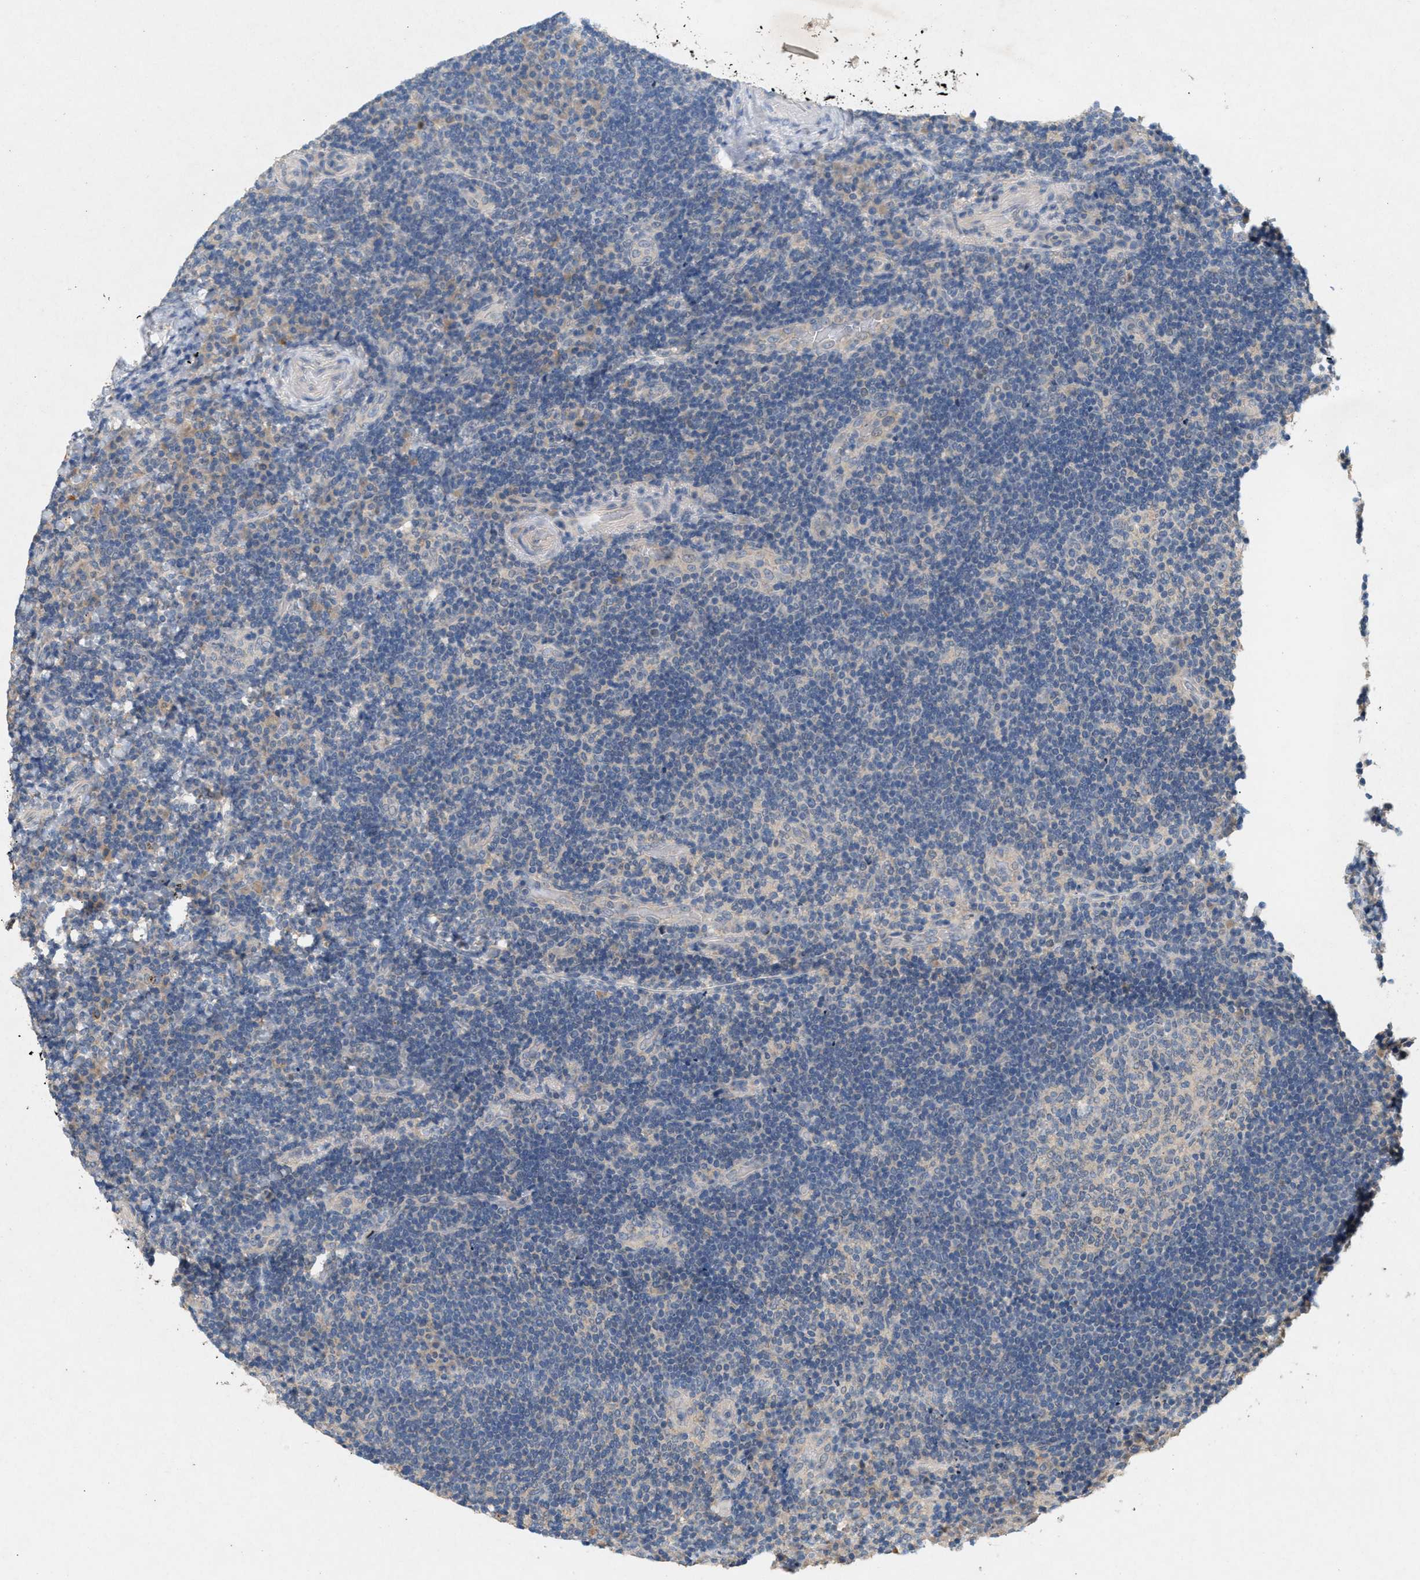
{"staining": {"intensity": "negative", "quantity": "none", "location": "none"}, "tissue": "lymphoma", "cell_type": "Tumor cells", "image_type": "cancer", "snomed": [{"axis": "morphology", "description": "Malignant lymphoma, non-Hodgkin's type, High grade"}, {"axis": "topography", "description": "Tonsil"}], "caption": "The immunohistochemistry micrograph has no significant expression in tumor cells of malignant lymphoma, non-Hodgkin's type (high-grade) tissue. The staining is performed using DAB (3,3'-diaminobenzidine) brown chromogen with nuclei counter-stained in using hematoxylin.", "gene": "DCAF7", "patient": {"sex": "female", "age": 36}}